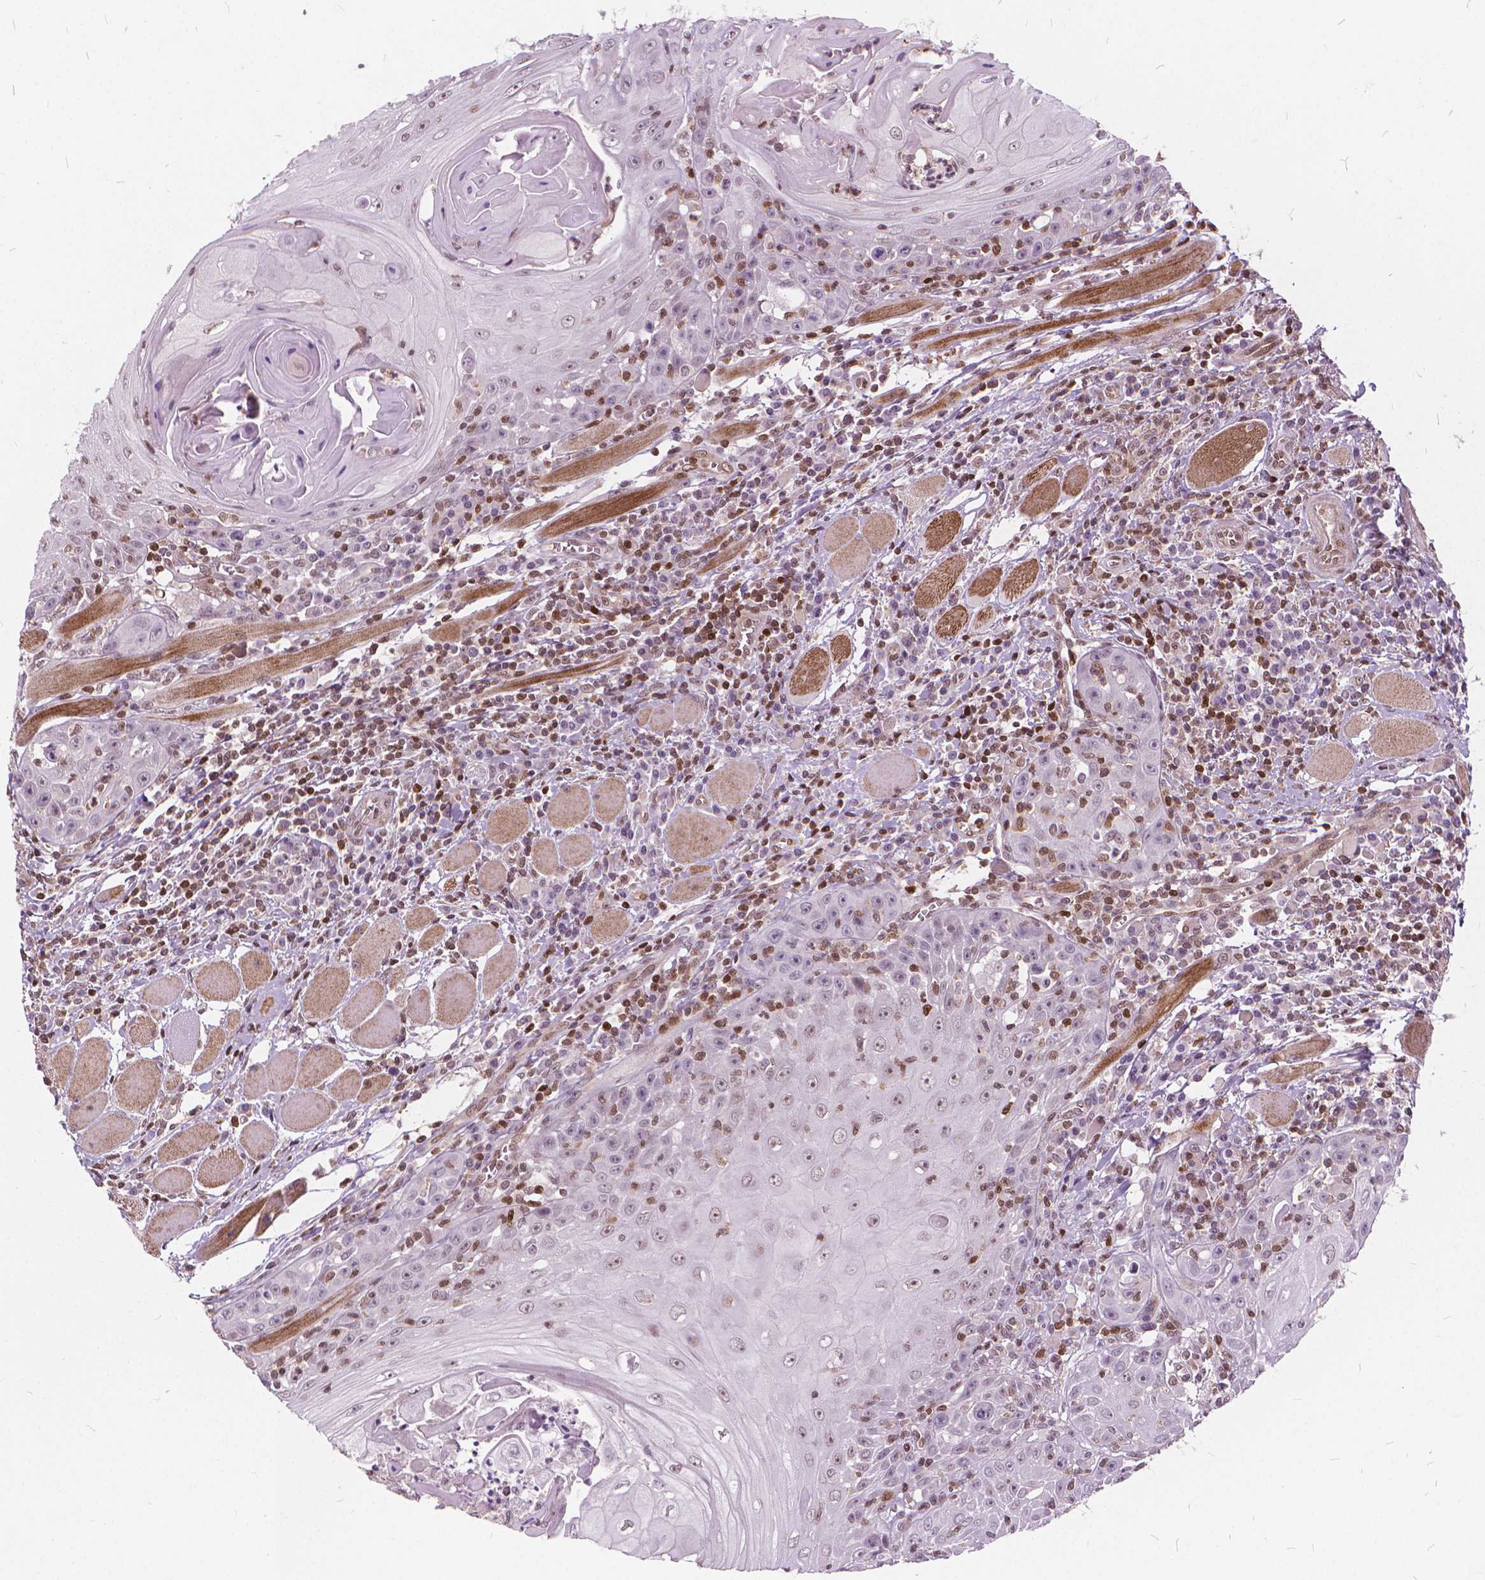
{"staining": {"intensity": "weak", "quantity": "25%-75%", "location": "nuclear"}, "tissue": "head and neck cancer", "cell_type": "Tumor cells", "image_type": "cancer", "snomed": [{"axis": "morphology", "description": "Squamous cell carcinoma, NOS"}, {"axis": "topography", "description": "Head-Neck"}], "caption": "An image of human head and neck squamous cell carcinoma stained for a protein displays weak nuclear brown staining in tumor cells.", "gene": "STAT5B", "patient": {"sex": "male", "age": 52}}